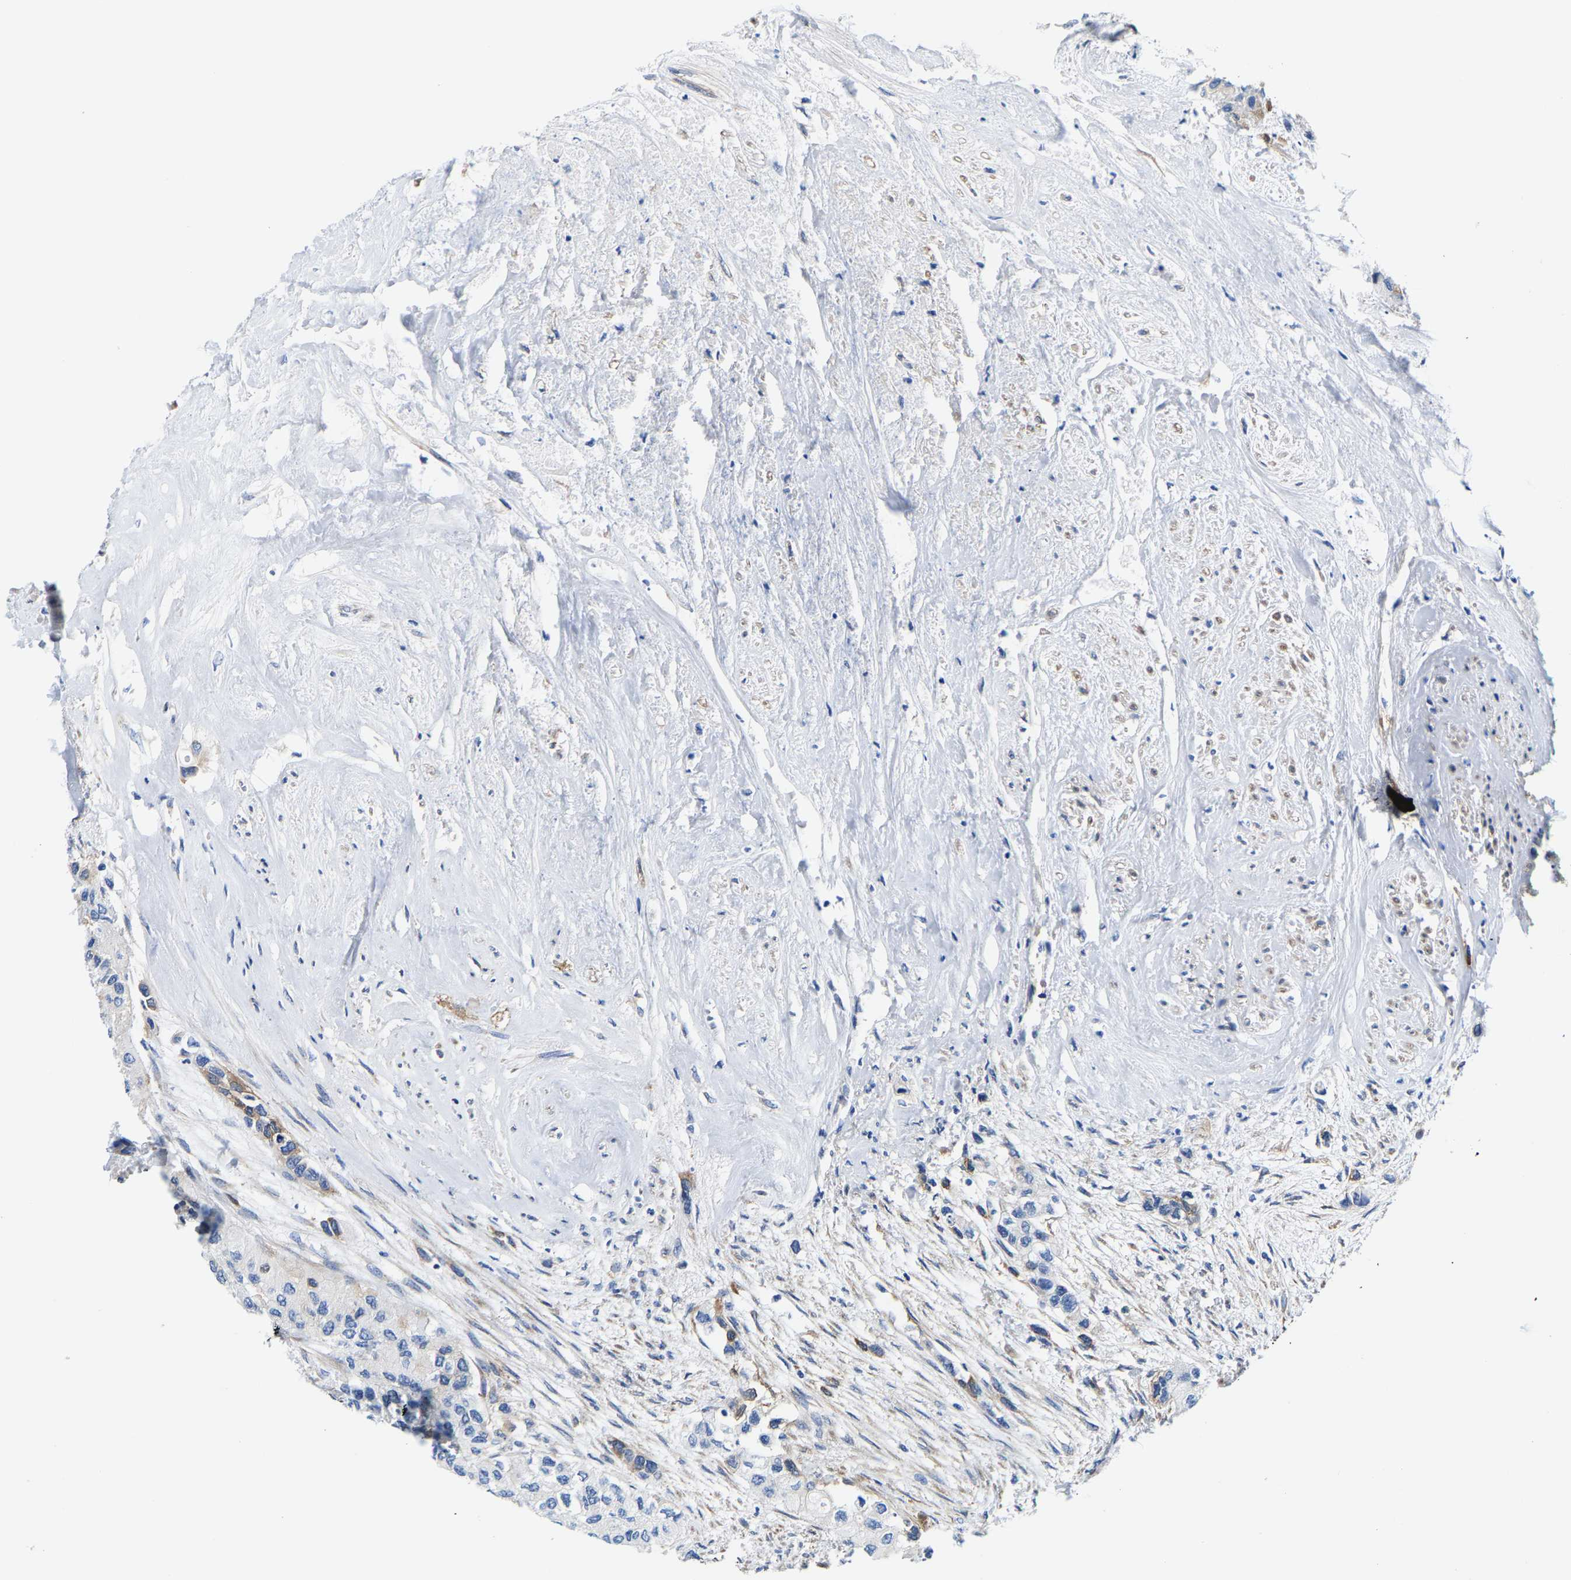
{"staining": {"intensity": "negative", "quantity": "none", "location": "none"}, "tissue": "urothelial cancer", "cell_type": "Tumor cells", "image_type": "cancer", "snomed": [{"axis": "morphology", "description": "Urothelial carcinoma, High grade"}, {"axis": "topography", "description": "Urinary bladder"}], "caption": "Tumor cells are negative for brown protein staining in urothelial cancer. (Brightfield microscopy of DAB immunohistochemistry (IHC) at high magnification).", "gene": "DSCAM", "patient": {"sex": "female", "age": 56}}